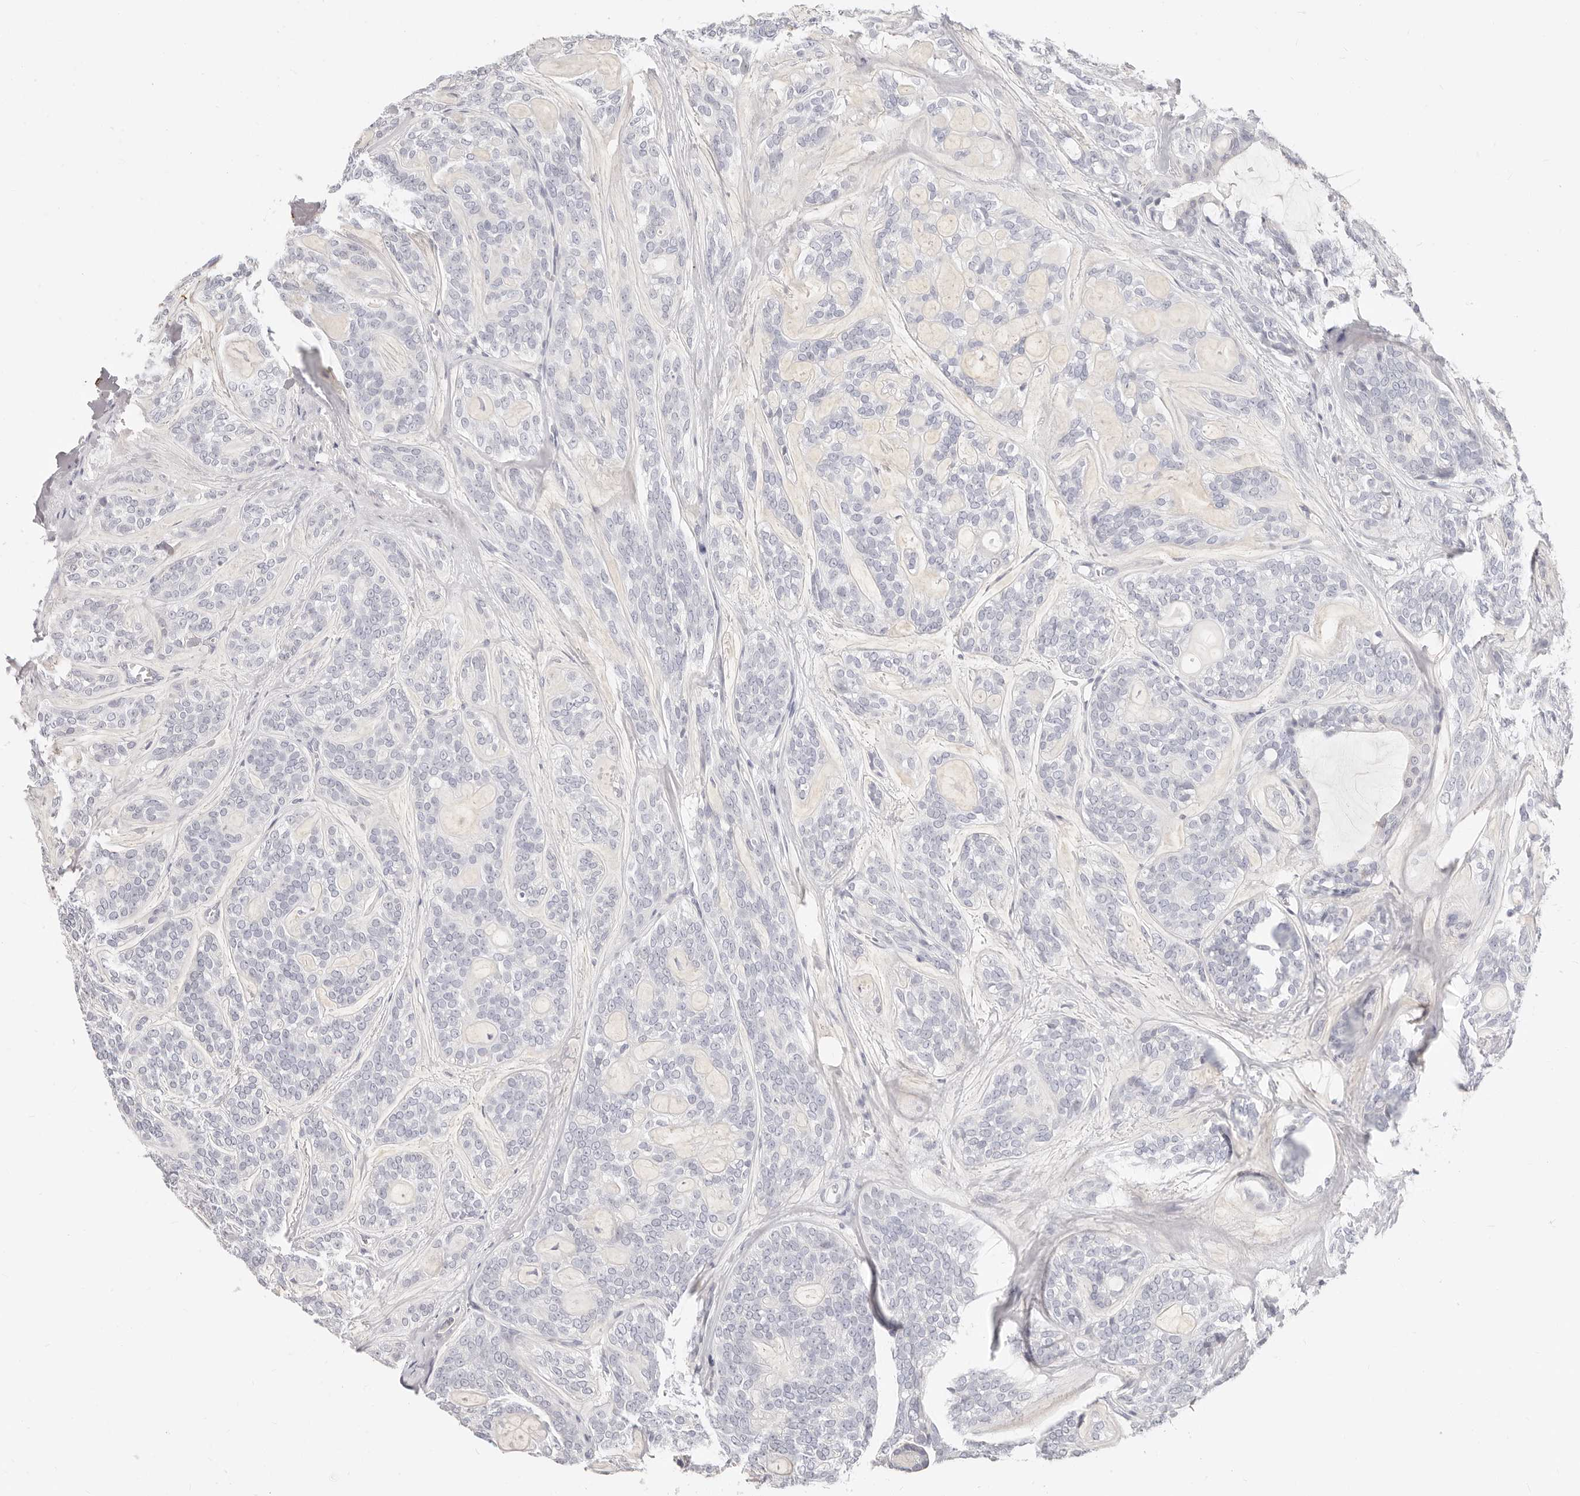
{"staining": {"intensity": "negative", "quantity": "none", "location": "none"}, "tissue": "head and neck cancer", "cell_type": "Tumor cells", "image_type": "cancer", "snomed": [{"axis": "morphology", "description": "Adenocarcinoma, NOS"}, {"axis": "topography", "description": "Head-Neck"}], "caption": "Immunohistochemistry image of neoplastic tissue: head and neck cancer stained with DAB (3,3'-diaminobenzidine) shows no significant protein expression in tumor cells.", "gene": "ASCL1", "patient": {"sex": "male", "age": 66}}